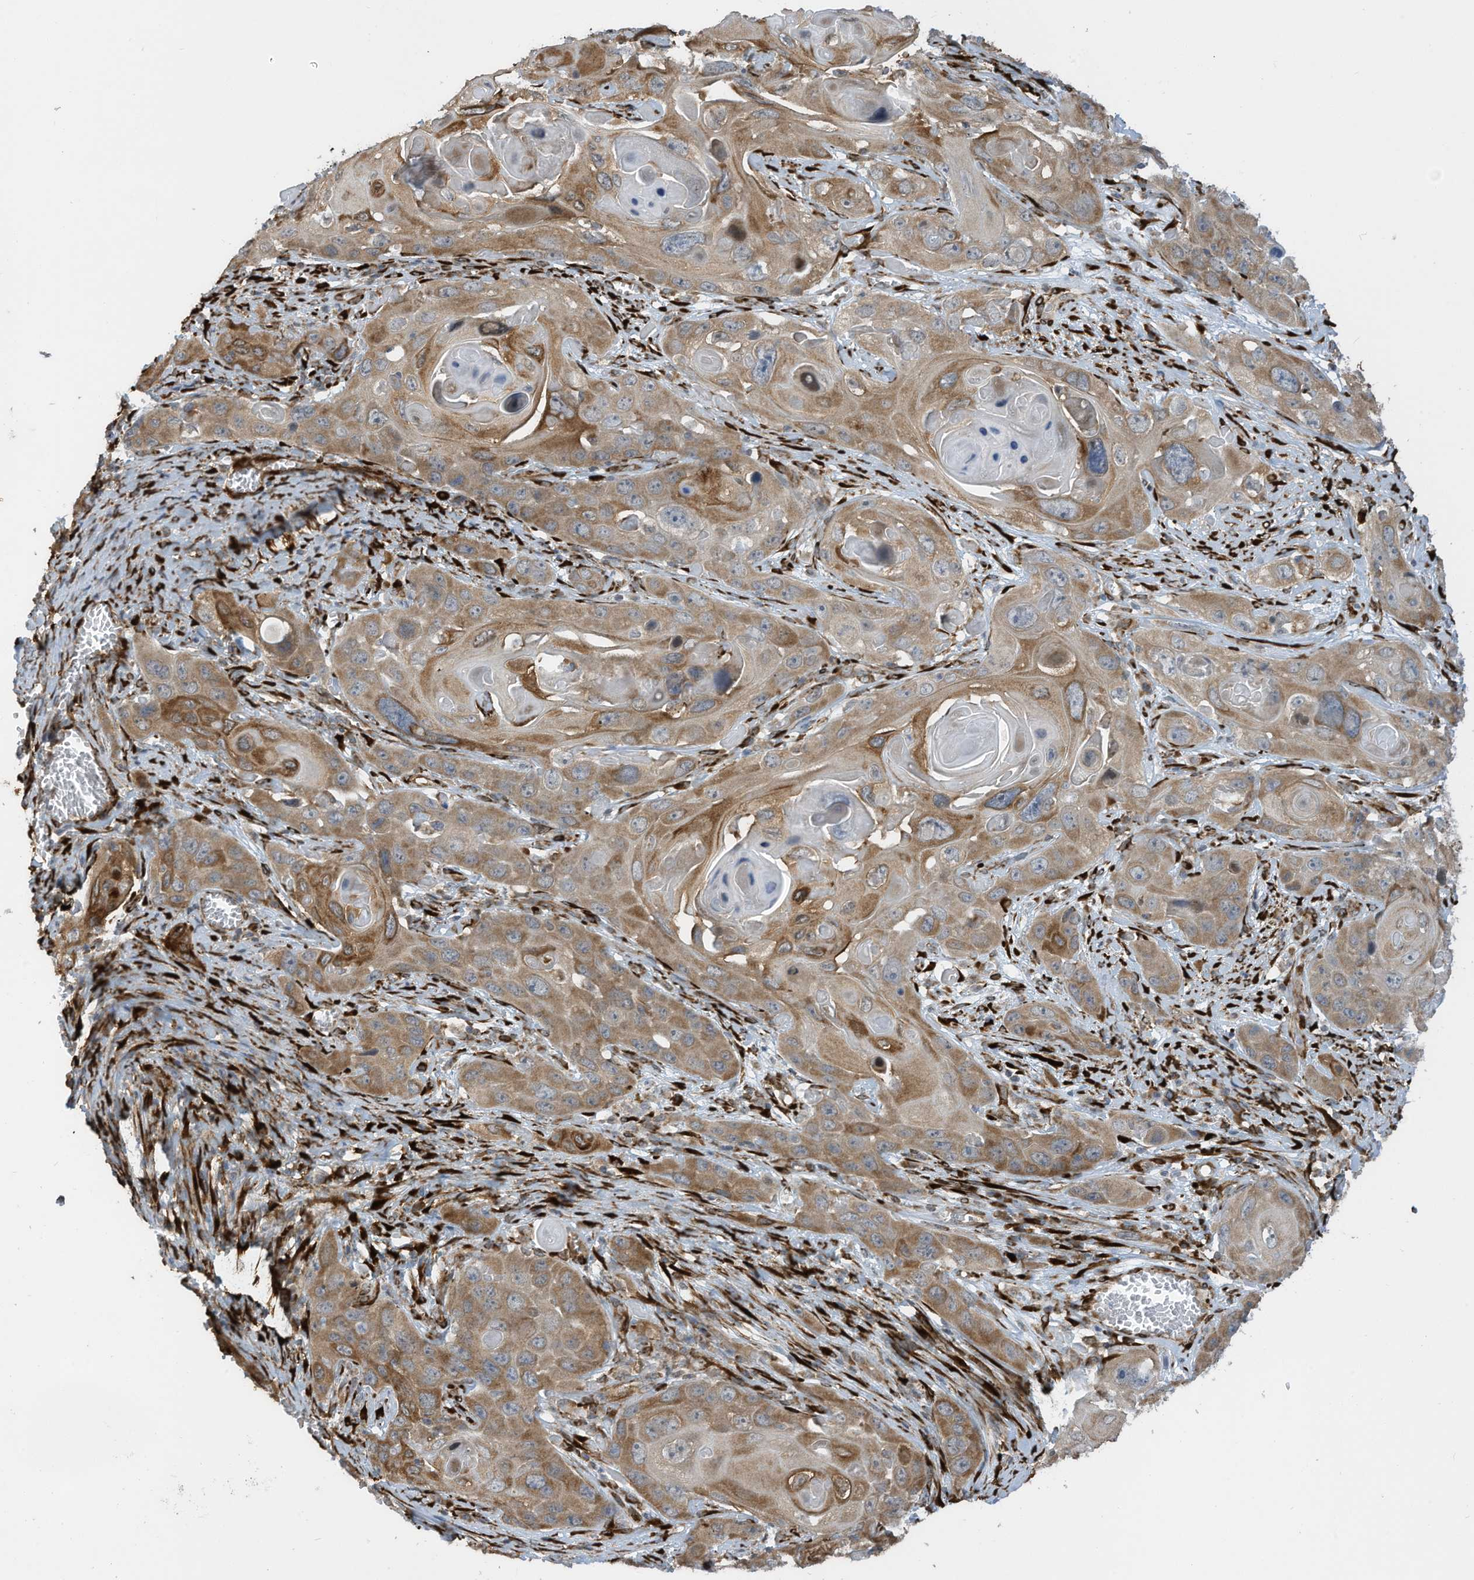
{"staining": {"intensity": "moderate", "quantity": ">75%", "location": "cytoplasmic/membranous"}, "tissue": "skin cancer", "cell_type": "Tumor cells", "image_type": "cancer", "snomed": [{"axis": "morphology", "description": "Squamous cell carcinoma, NOS"}, {"axis": "topography", "description": "Skin"}], "caption": "Moderate cytoplasmic/membranous staining for a protein is seen in about >75% of tumor cells of skin cancer (squamous cell carcinoma) using immunohistochemistry.", "gene": "ZBTB45", "patient": {"sex": "male", "age": 55}}